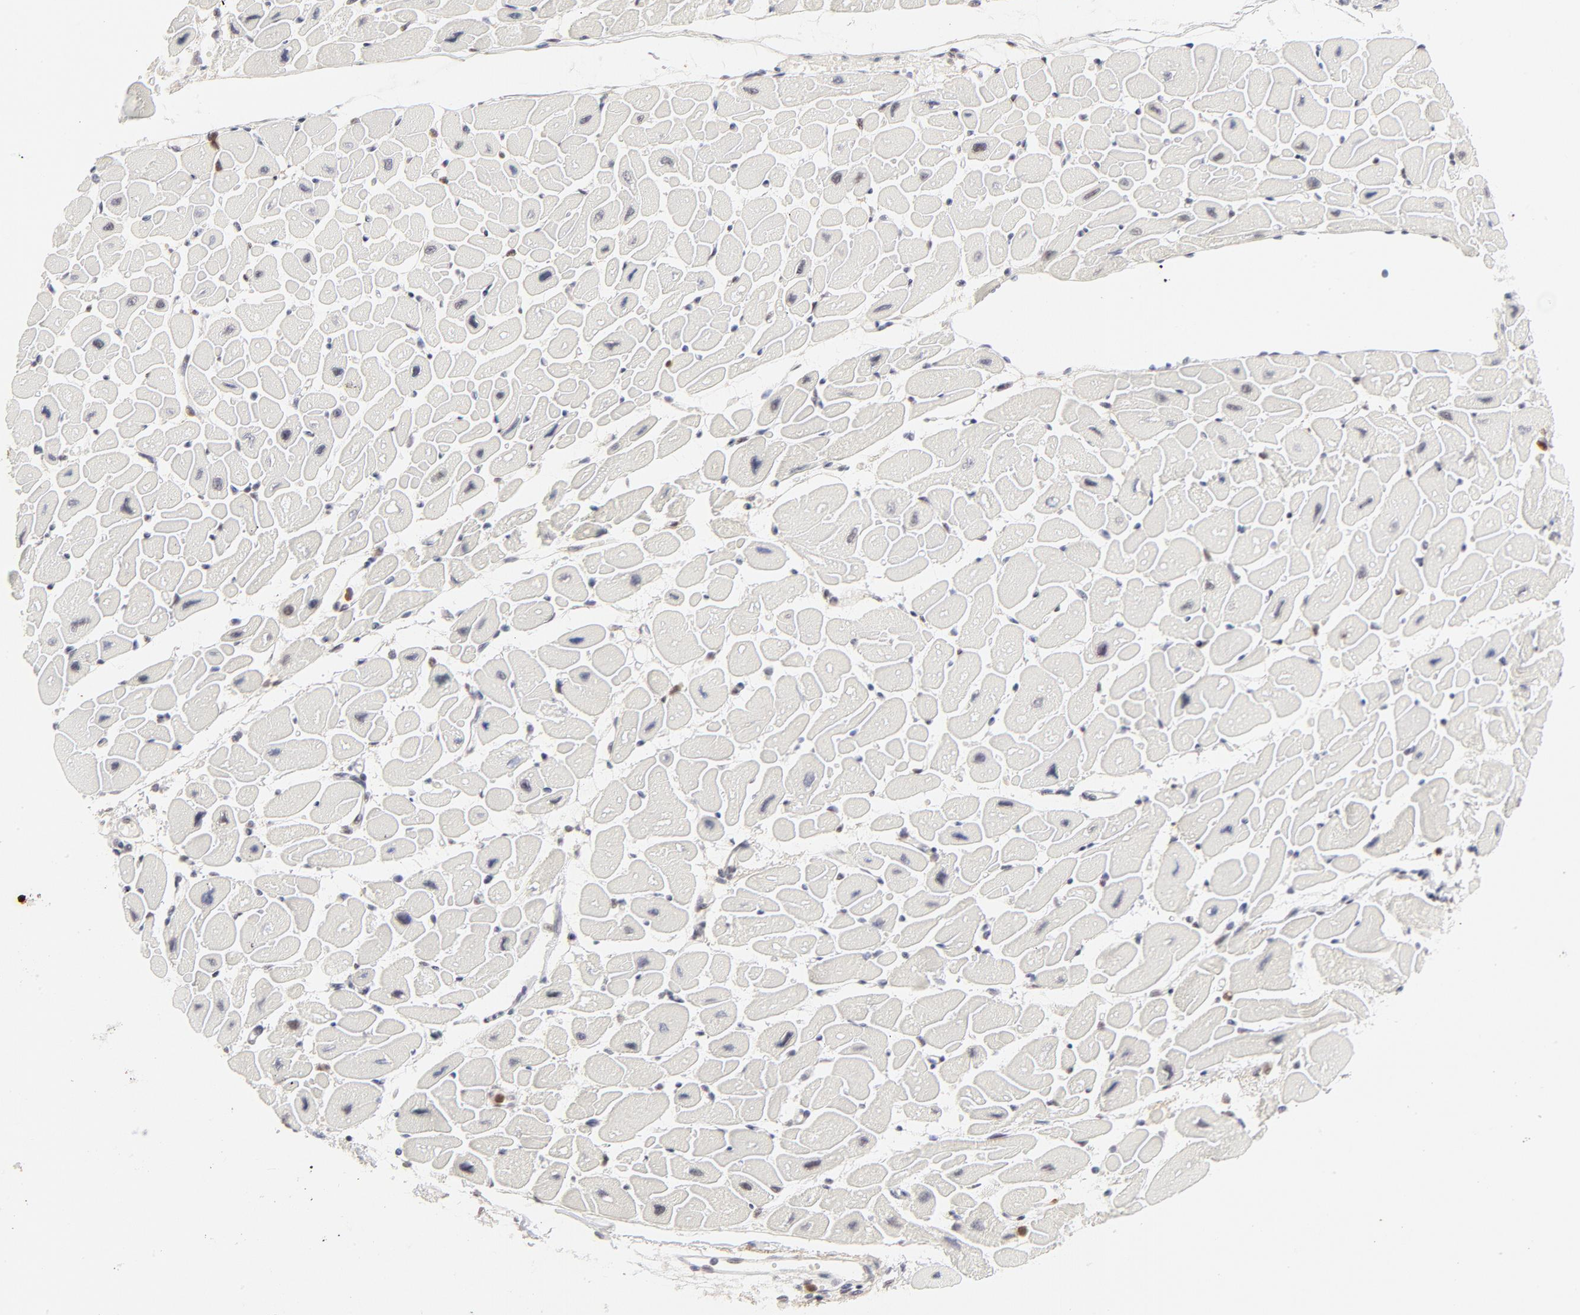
{"staining": {"intensity": "moderate", "quantity": "<25%", "location": "nuclear"}, "tissue": "heart muscle", "cell_type": "Cardiomyocytes", "image_type": "normal", "snomed": [{"axis": "morphology", "description": "Normal tissue, NOS"}, {"axis": "topography", "description": "Heart"}], "caption": "Cardiomyocytes show moderate nuclear staining in approximately <25% of cells in unremarkable heart muscle. (Brightfield microscopy of DAB IHC at high magnification).", "gene": "PBX1", "patient": {"sex": "female", "age": 54}}